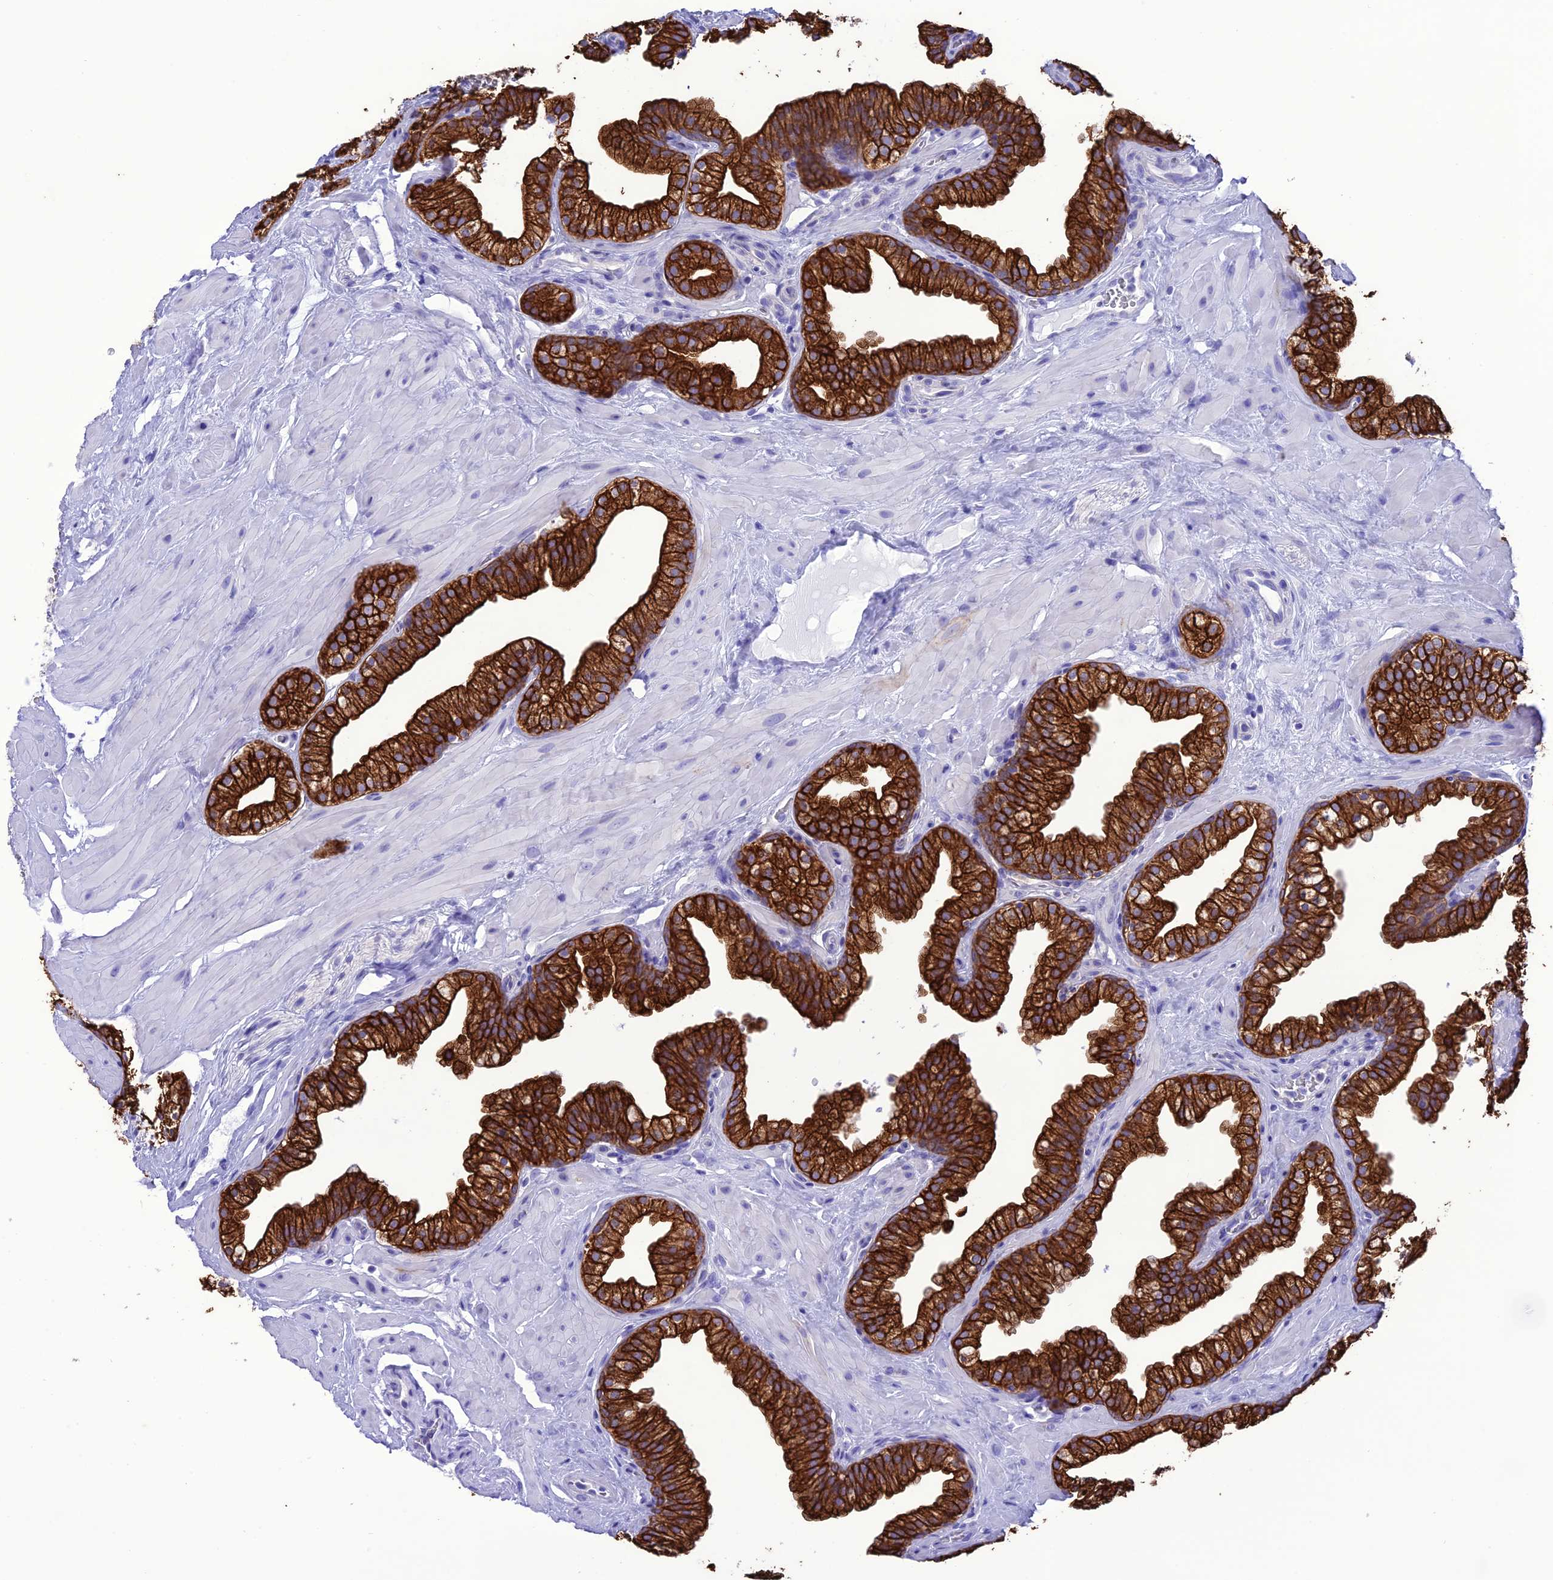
{"staining": {"intensity": "strong", "quantity": ">75%", "location": "cytoplasmic/membranous"}, "tissue": "prostate", "cell_type": "Glandular cells", "image_type": "normal", "snomed": [{"axis": "morphology", "description": "Normal tissue, NOS"}, {"axis": "morphology", "description": "Urothelial carcinoma, Low grade"}, {"axis": "topography", "description": "Urinary bladder"}, {"axis": "topography", "description": "Prostate"}], "caption": "Immunohistochemical staining of unremarkable prostate exhibits high levels of strong cytoplasmic/membranous expression in about >75% of glandular cells.", "gene": "VPS52", "patient": {"sex": "male", "age": 60}}